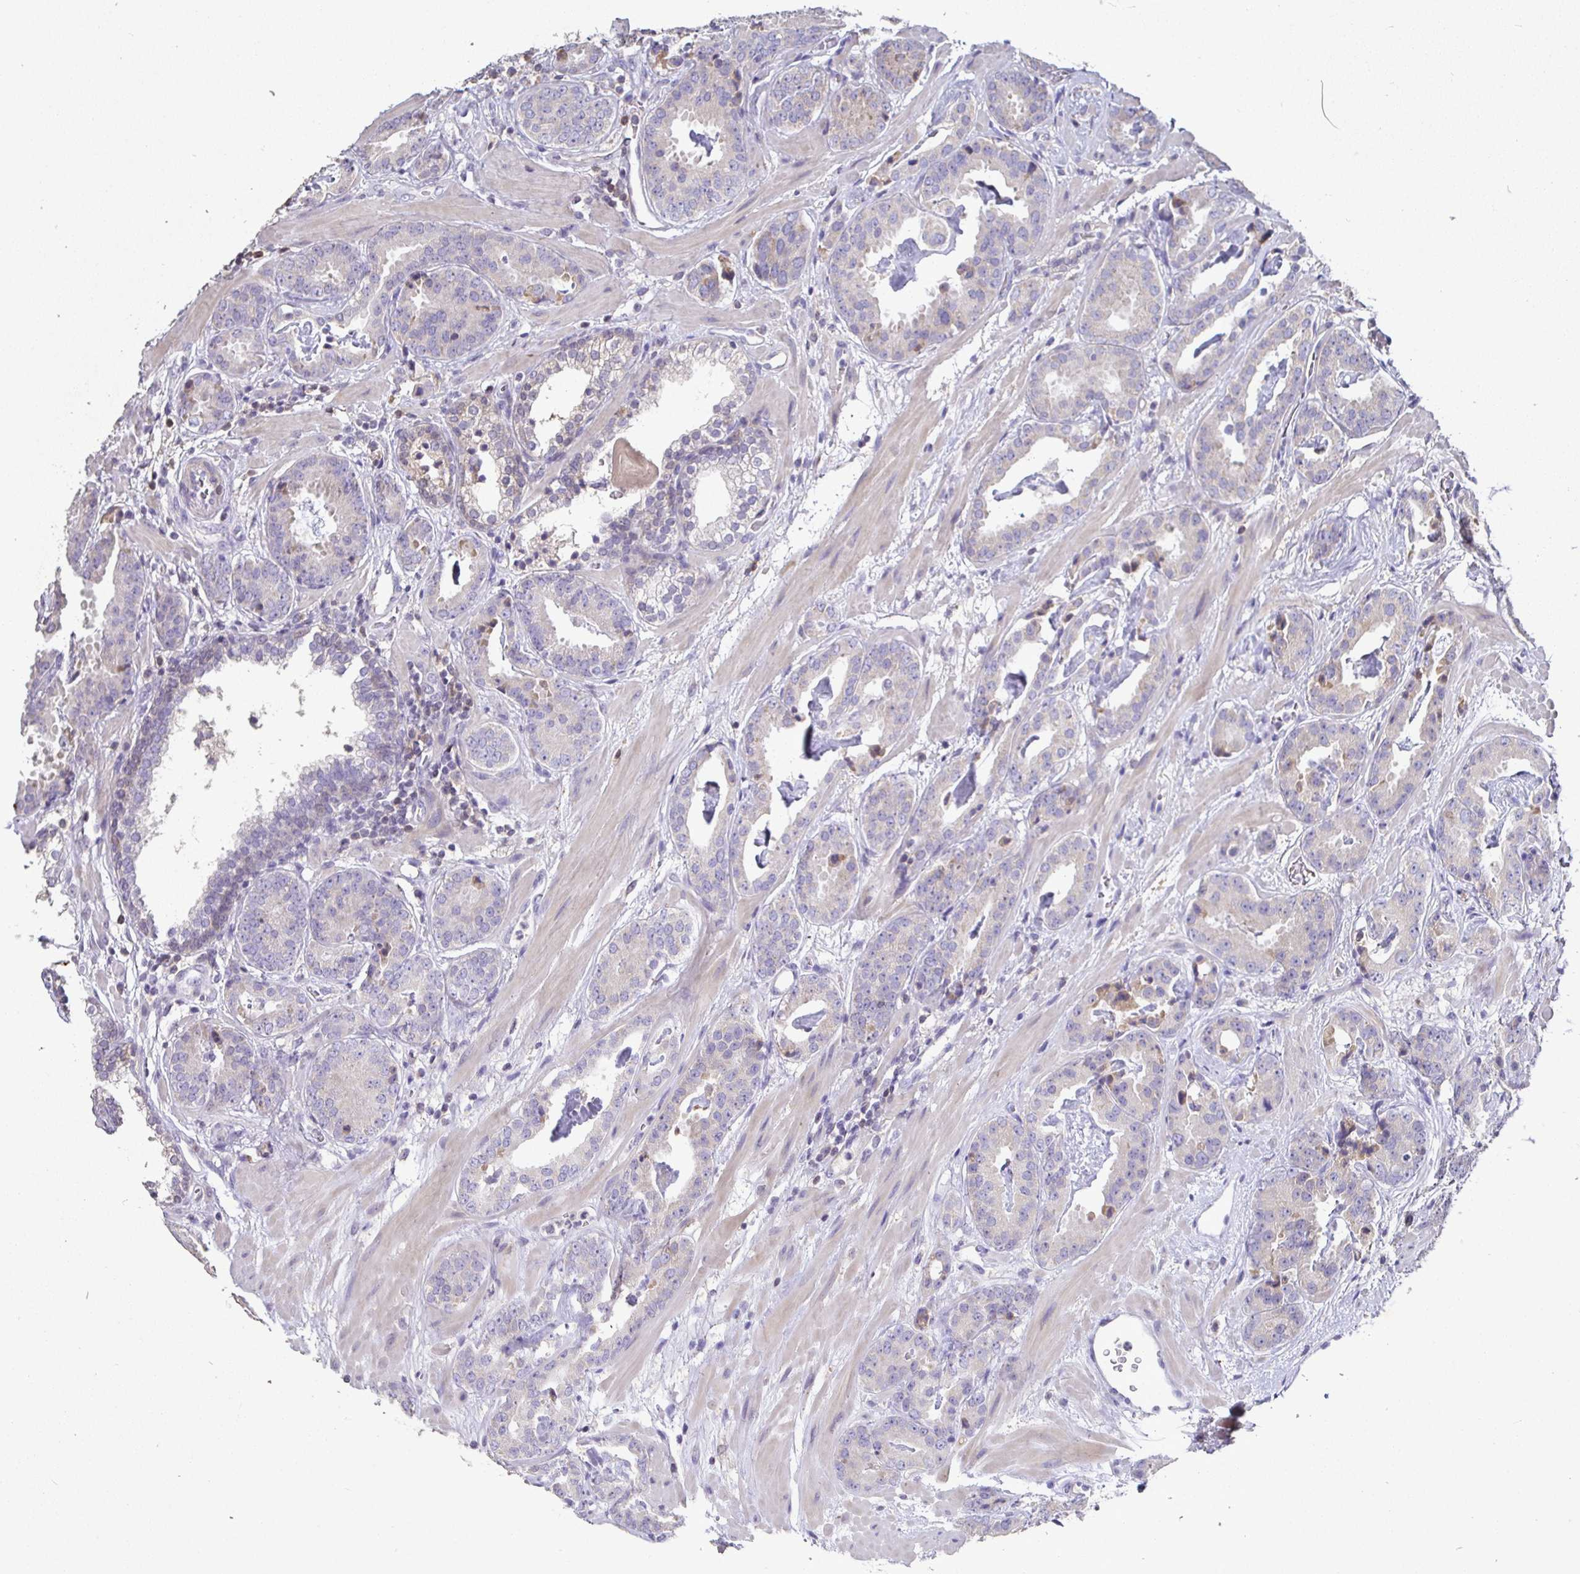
{"staining": {"intensity": "weak", "quantity": "<25%", "location": "cytoplasmic/membranous"}, "tissue": "prostate cancer", "cell_type": "Tumor cells", "image_type": "cancer", "snomed": [{"axis": "morphology", "description": "Adenocarcinoma, Low grade"}, {"axis": "topography", "description": "Prostate"}], "caption": "A histopathology image of prostate low-grade adenocarcinoma stained for a protein shows no brown staining in tumor cells. (DAB IHC visualized using brightfield microscopy, high magnification).", "gene": "SHISA4", "patient": {"sex": "male", "age": 62}}